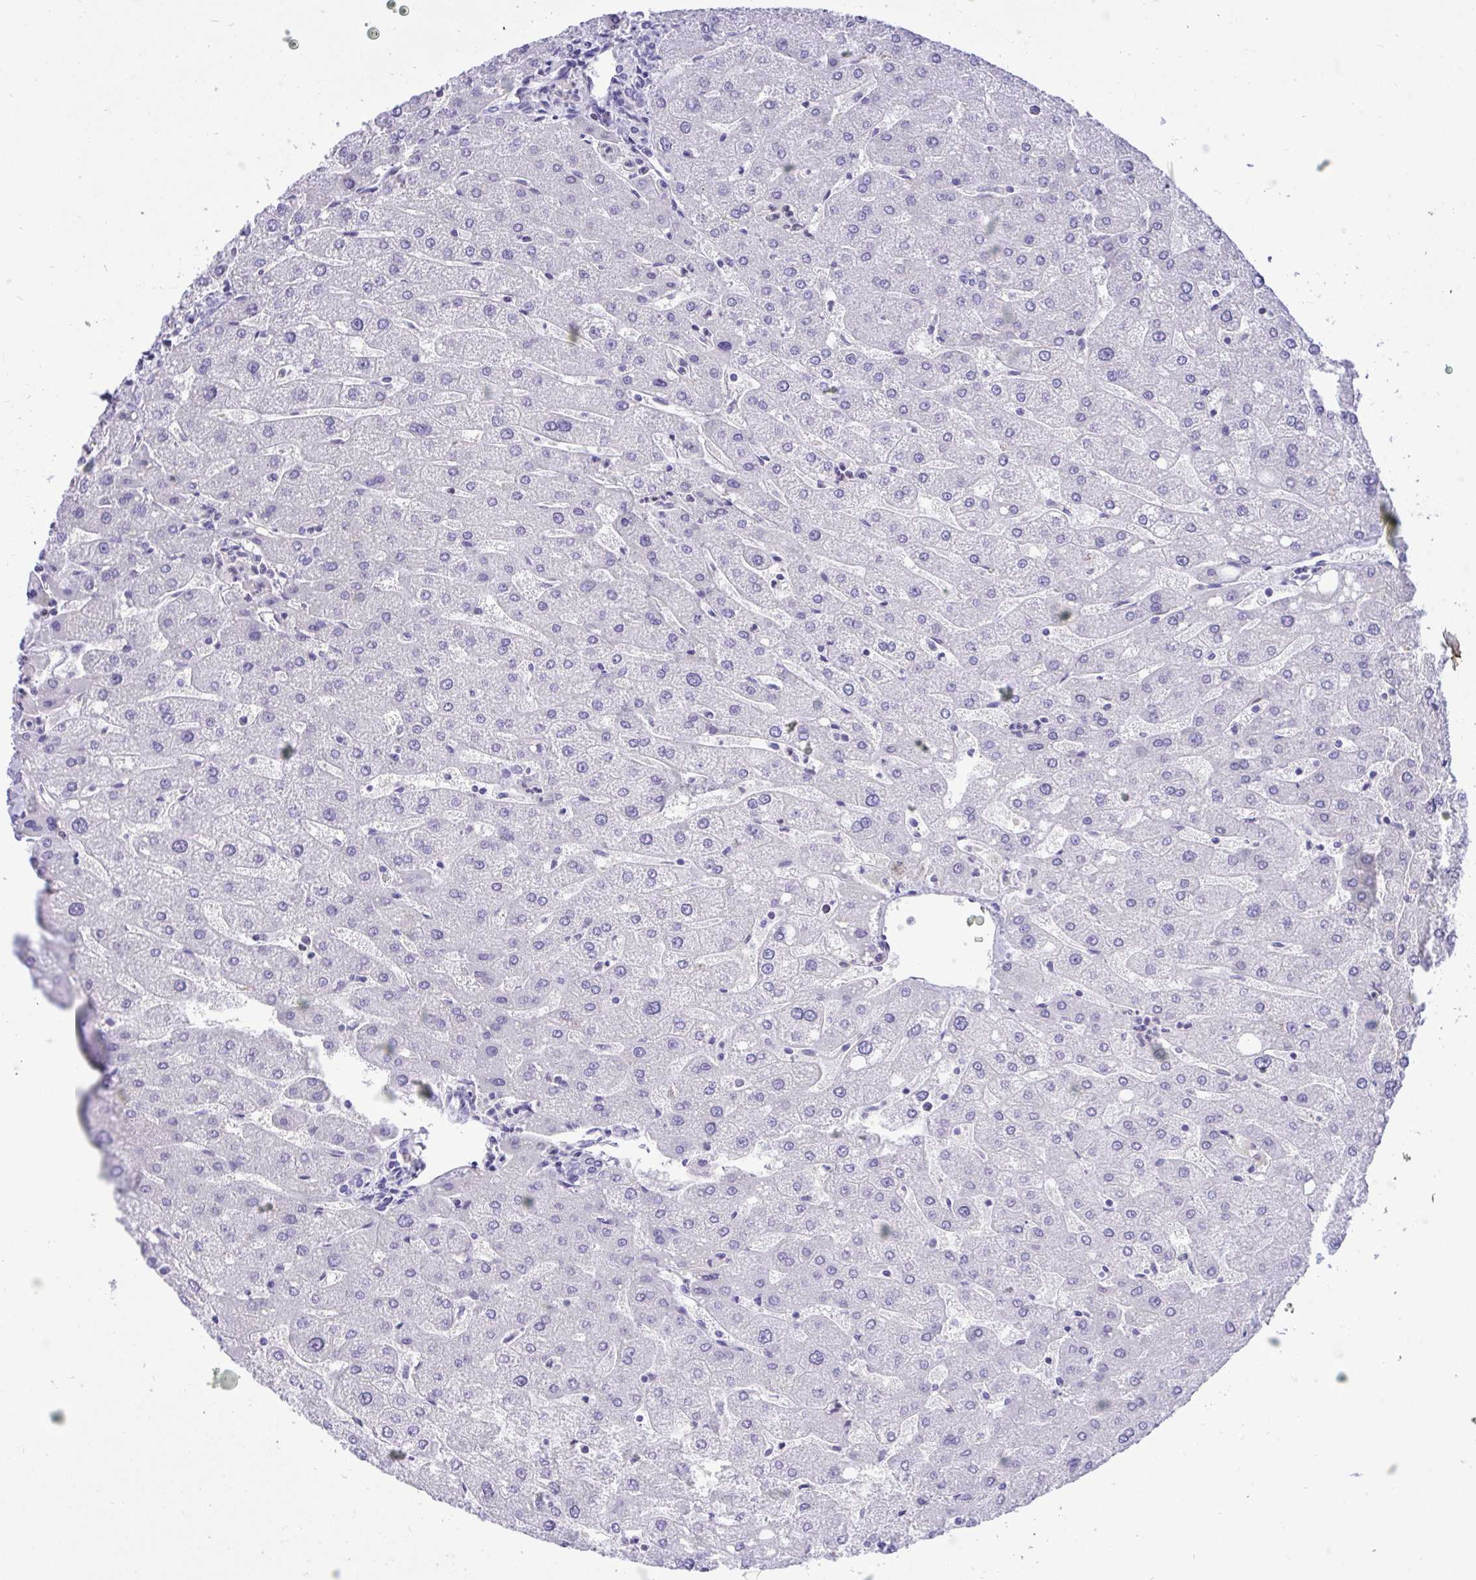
{"staining": {"intensity": "negative", "quantity": "none", "location": "none"}, "tissue": "liver", "cell_type": "Cholangiocytes", "image_type": "normal", "snomed": [{"axis": "morphology", "description": "Normal tissue, NOS"}, {"axis": "topography", "description": "Liver"}], "caption": "DAB immunohistochemical staining of normal human liver exhibits no significant expression in cholangiocytes.", "gene": "TMCO5A", "patient": {"sex": "male", "age": 67}}